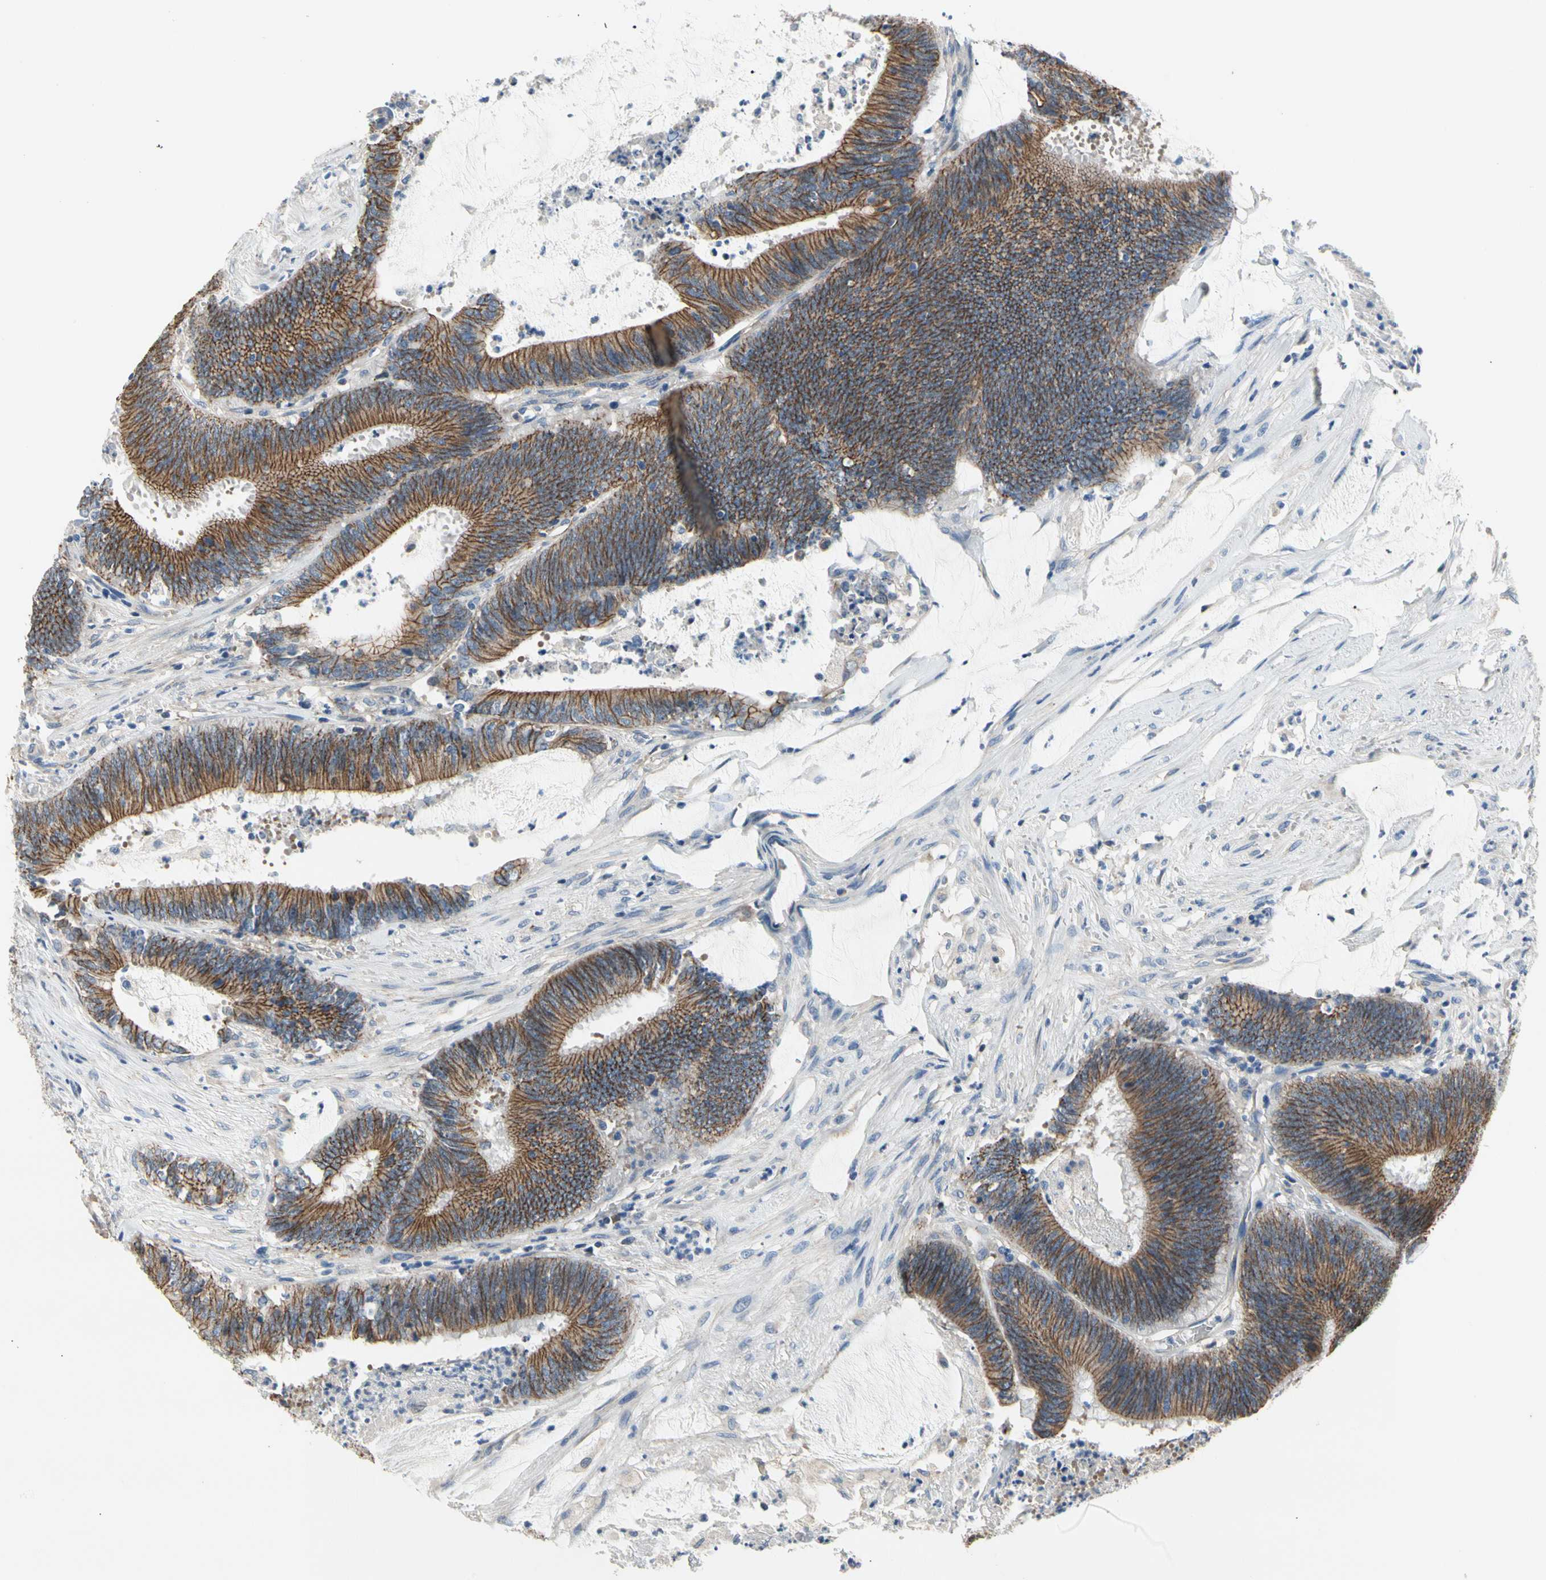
{"staining": {"intensity": "moderate", "quantity": "25%-75%", "location": "cytoplasmic/membranous"}, "tissue": "colorectal cancer", "cell_type": "Tumor cells", "image_type": "cancer", "snomed": [{"axis": "morphology", "description": "Adenocarcinoma, NOS"}, {"axis": "topography", "description": "Rectum"}], "caption": "Protein staining demonstrates moderate cytoplasmic/membranous positivity in about 25%-75% of tumor cells in colorectal adenocarcinoma. (Brightfield microscopy of DAB IHC at high magnification).", "gene": "LGR6", "patient": {"sex": "female", "age": 66}}